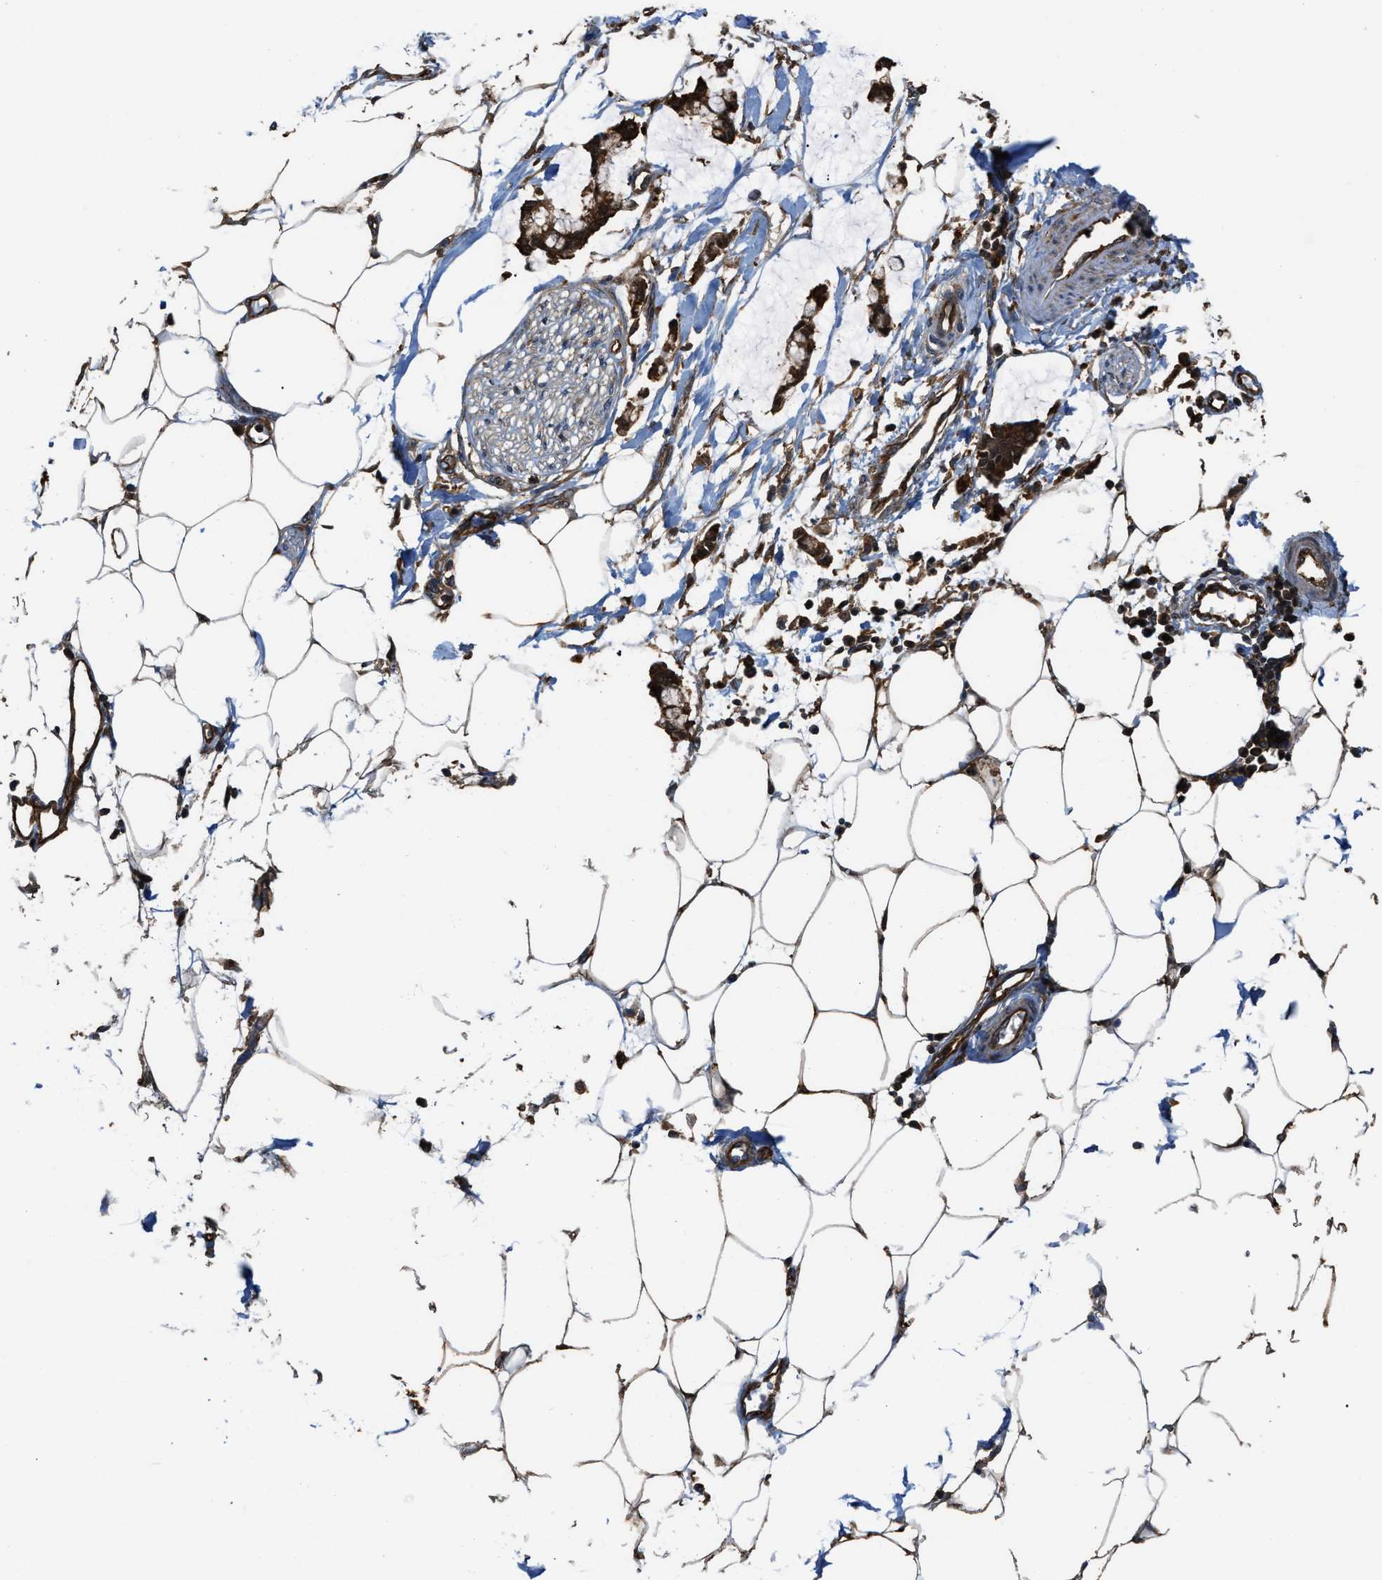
{"staining": {"intensity": "strong", "quantity": ">75%", "location": "cytoplasmic/membranous"}, "tissue": "adipose tissue", "cell_type": "Adipocytes", "image_type": "normal", "snomed": [{"axis": "morphology", "description": "Normal tissue, NOS"}, {"axis": "morphology", "description": "Adenocarcinoma, NOS"}, {"axis": "topography", "description": "Colon"}, {"axis": "topography", "description": "Peripheral nerve tissue"}], "caption": "Immunohistochemistry (IHC) photomicrograph of benign adipose tissue: human adipose tissue stained using immunohistochemistry exhibits high levels of strong protein expression localized specifically in the cytoplasmic/membranous of adipocytes, appearing as a cytoplasmic/membranous brown color.", "gene": "ATIC", "patient": {"sex": "male", "age": 14}}